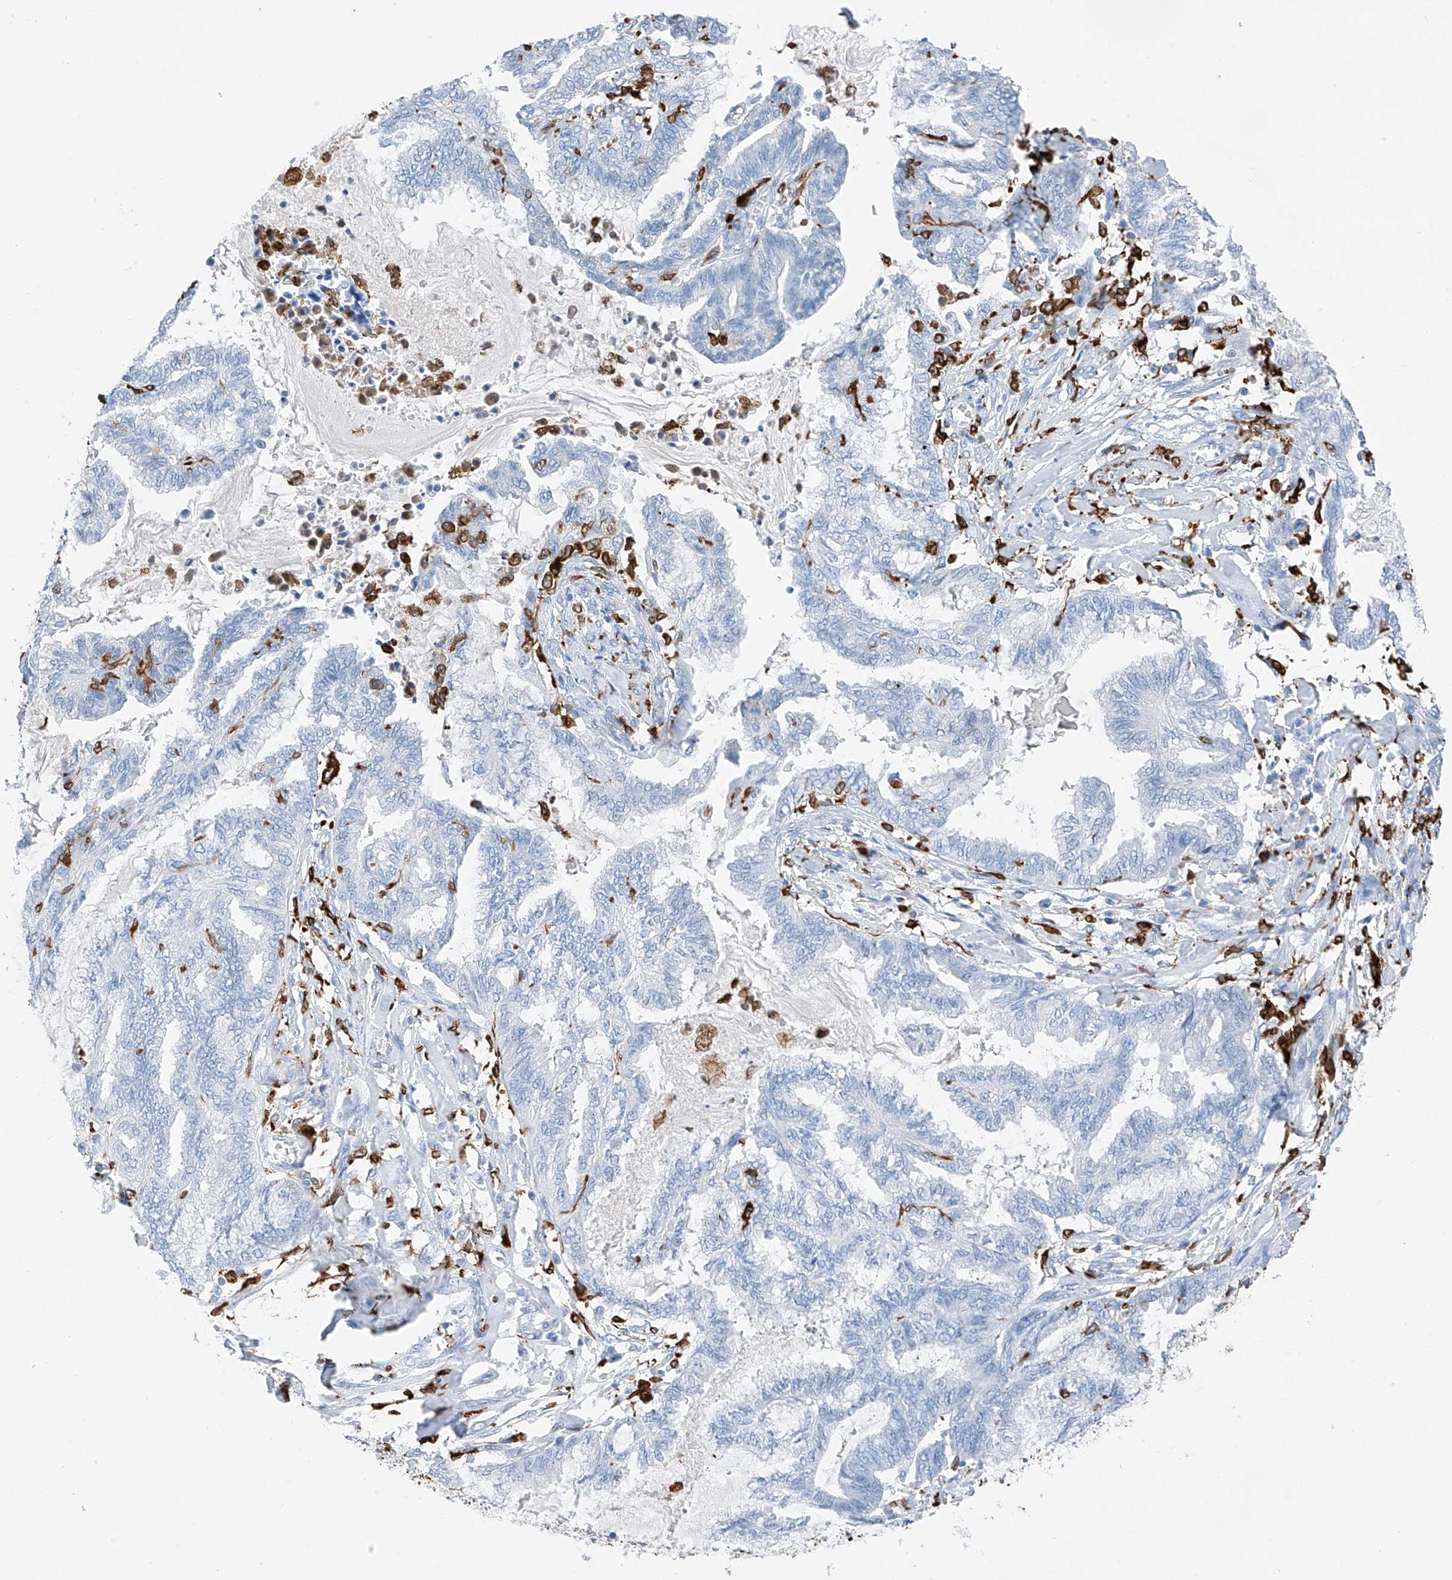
{"staining": {"intensity": "negative", "quantity": "none", "location": "none"}, "tissue": "endometrial cancer", "cell_type": "Tumor cells", "image_type": "cancer", "snomed": [{"axis": "morphology", "description": "Adenocarcinoma, NOS"}, {"axis": "topography", "description": "Endometrium"}], "caption": "Histopathology image shows no significant protein positivity in tumor cells of adenocarcinoma (endometrial).", "gene": "TBXAS1", "patient": {"sex": "female", "age": 86}}